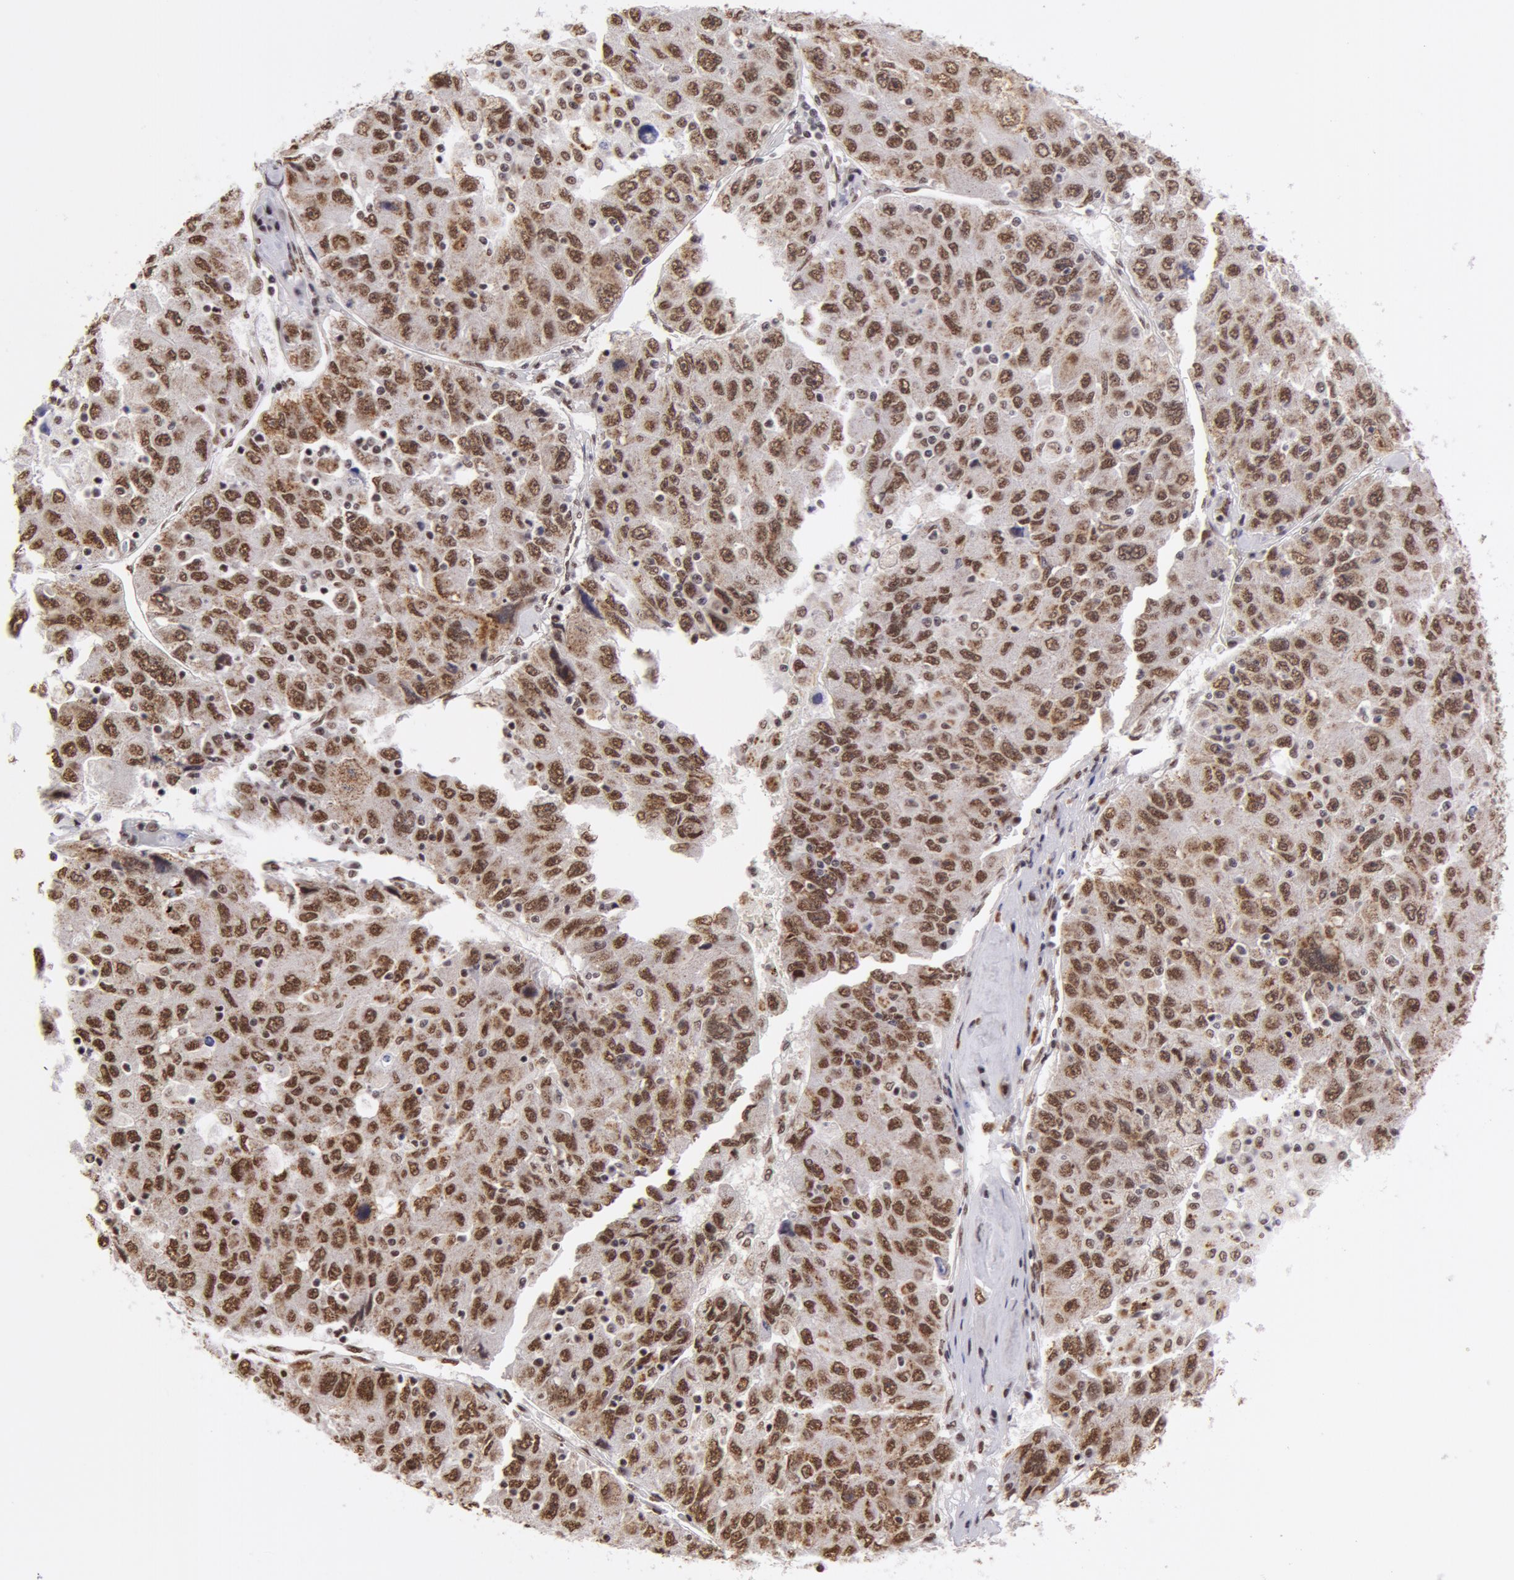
{"staining": {"intensity": "moderate", "quantity": ">75%", "location": "cytoplasmic/membranous,nuclear"}, "tissue": "liver cancer", "cell_type": "Tumor cells", "image_type": "cancer", "snomed": [{"axis": "morphology", "description": "Carcinoma, Hepatocellular, NOS"}, {"axis": "topography", "description": "Liver"}], "caption": "Immunohistochemical staining of liver hepatocellular carcinoma exhibits medium levels of moderate cytoplasmic/membranous and nuclear protein expression in approximately >75% of tumor cells.", "gene": "VRTN", "patient": {"sex": "male", "age": 49}}